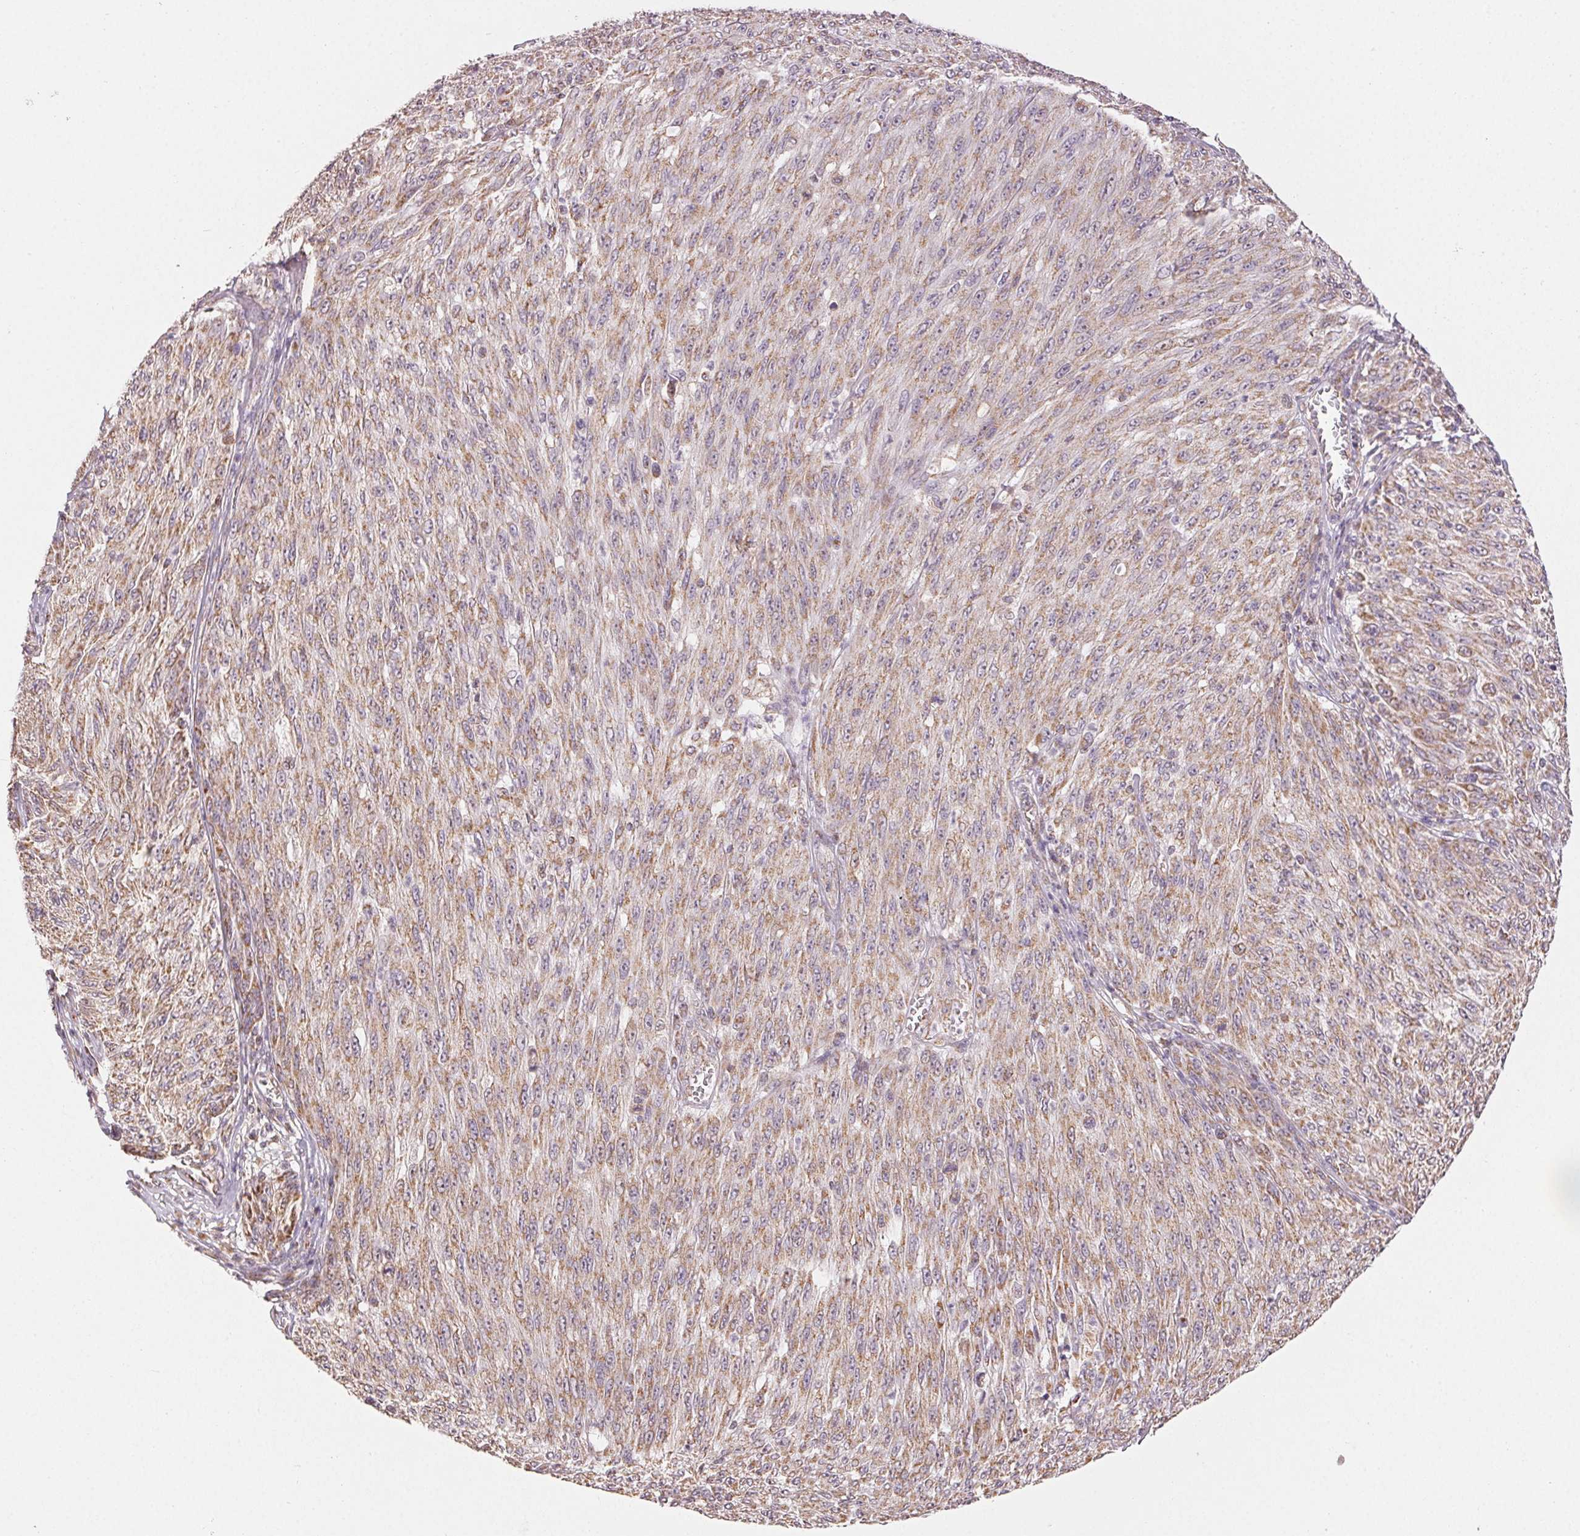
{"staining": {"intensity": "moderate", "quantity": ">75%", "location": "cytoplasmic/membranous"}, "tissue": "melanoma", "cell_type": "Tumor cells", "image_type": "cancer", "snomed": [{"axis": "morphology", "description": "Malignant melanoma, NOS"}, {"axis": "topography", "description": "Skin"}], "caption": "The photomicrograph exhibits a brown stain indicating the presence of a protein in the cytoplasmic/membranous of tumor cells in melanoma.", "gene": "CLASP1", "patient": {"sex": "male", "age": 85}}